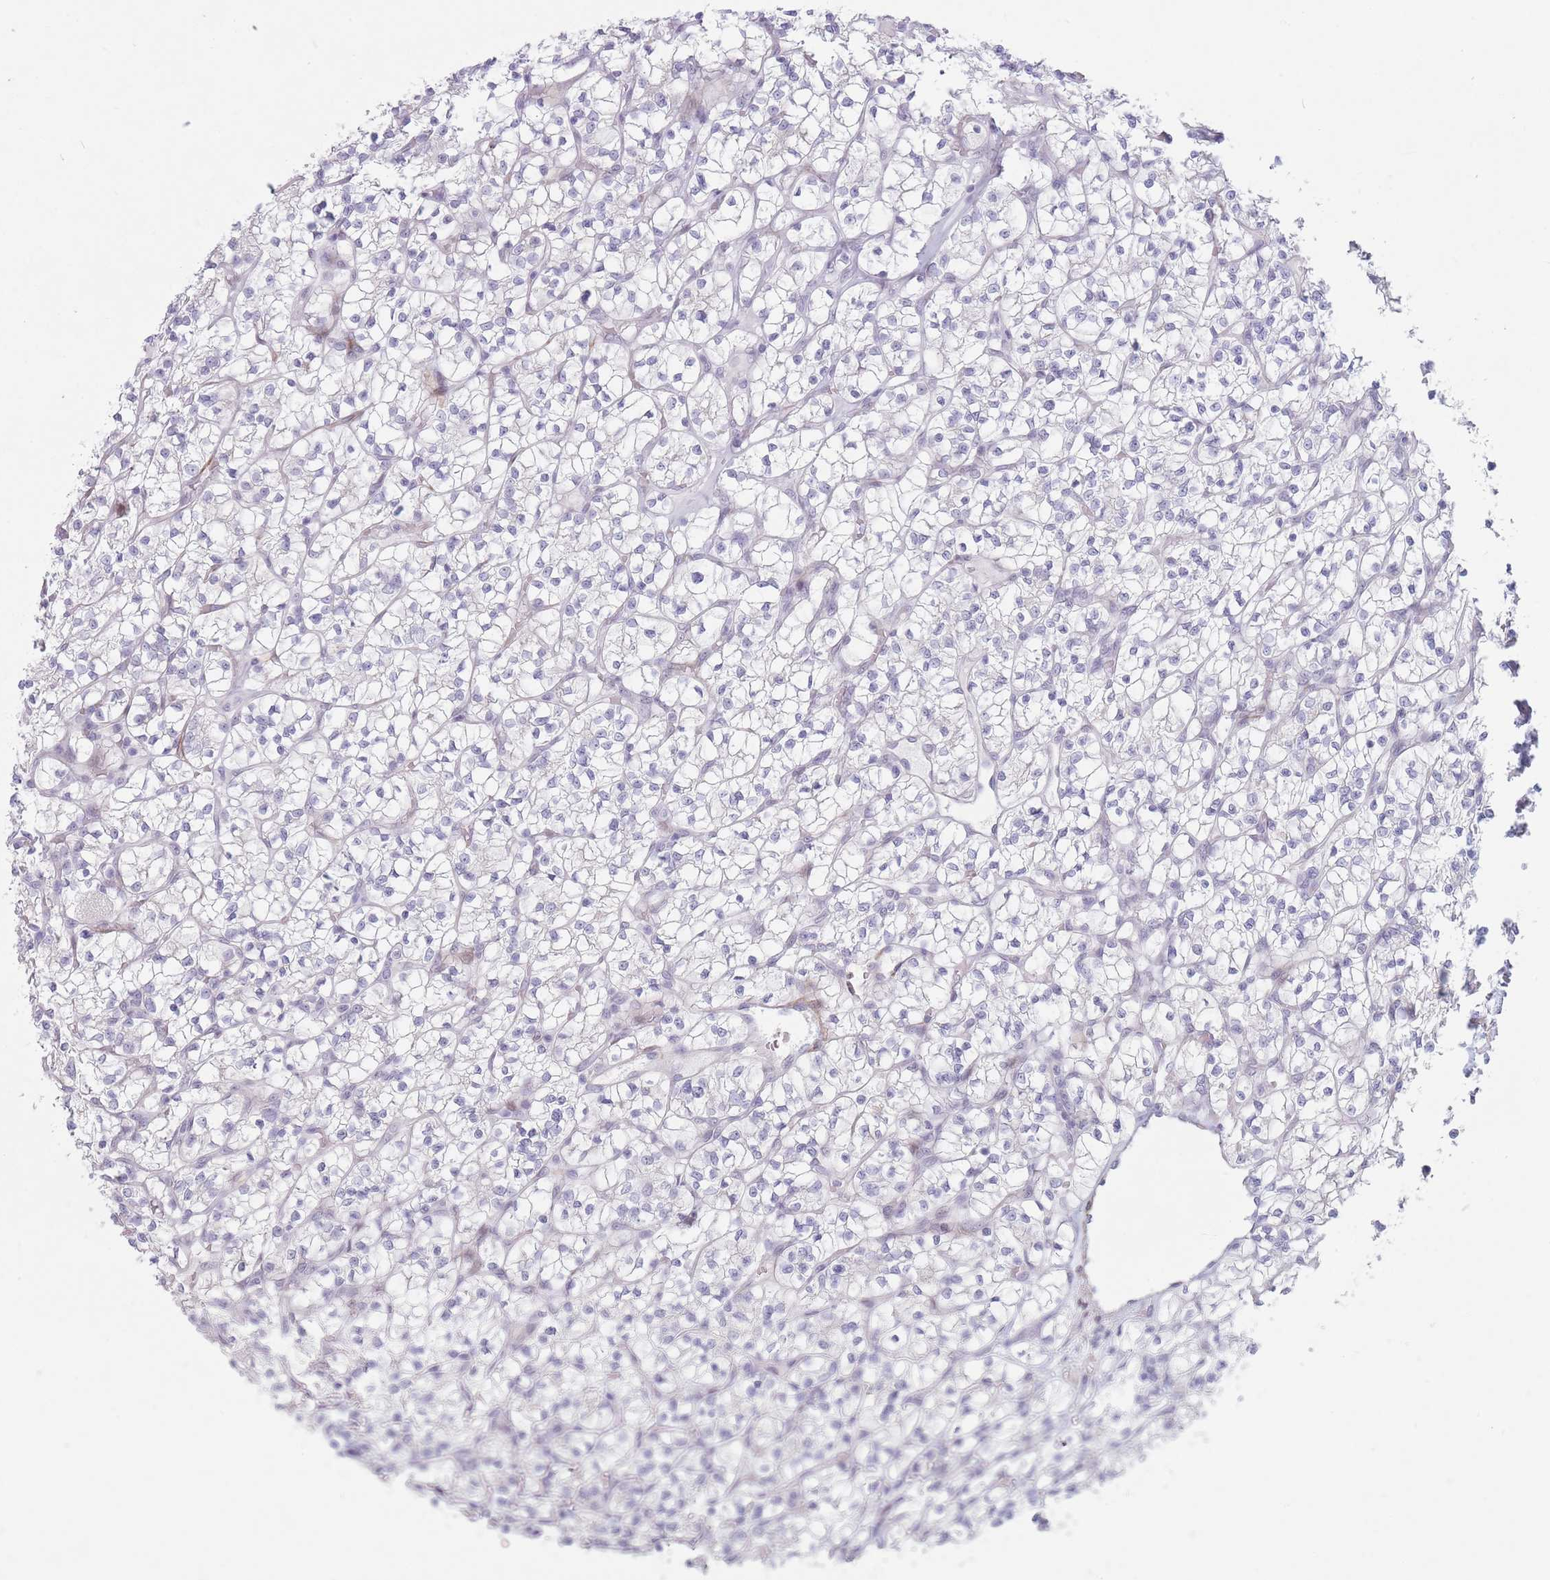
{"staining": {"intensity": "negative", "quantity": "none", "location": "none"}, "tissue": "renal cancer", "cell_type": "Tumor cells", "image_type": "cancer", "snomed": [{"axis": "morphology", "description": "Adenocarcinoma, NOS"}, {"axis": "topography", "description": "Kidney"}], "caption": "Immunohistochemistry histopathology image of renal adenocarcinoma stained for a protein (brown), which demonstrates no positivity in tumor cells.", "gene": "IFNA6", "patient": {"sex": "female", "age": 64}}